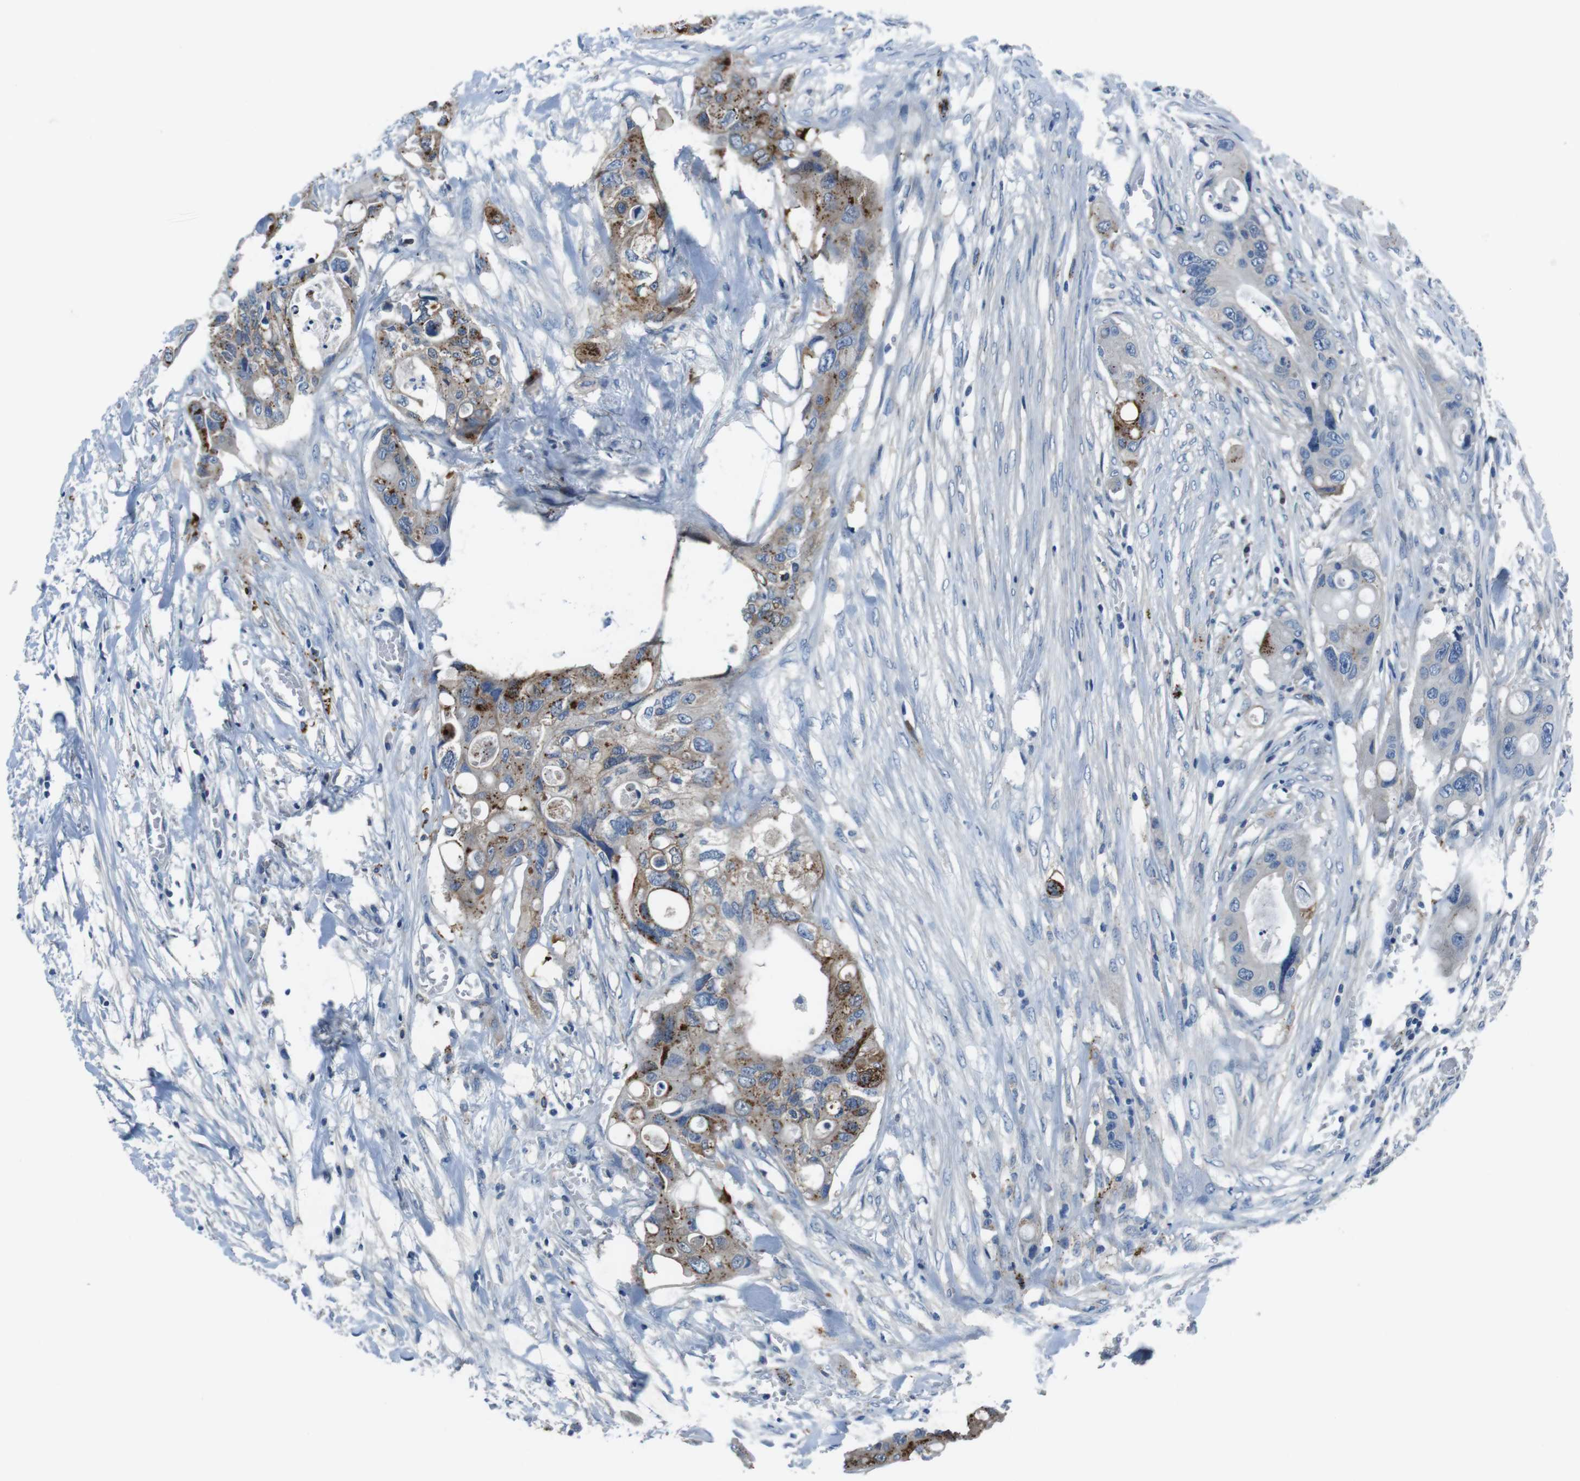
{"staining": {"intensity": "strong", "quantity": "<25%", "location": "cytoplasmic/membranous"}, "tissue": "colorectal cancer", "cell_type": "Tumor cells", "image_type": "cancer", "snomed": [{"axis": "morphology", "description": "Adenocarcinoma, NOS"}, {"axis": "topography", "description": "Colon"}], "caption": "Immunohistochemical staining of colorectal adenocarcinoma exhibits strong cytoplasmic/membranous protein expression in about <25% of tumor cells.", "gene": "TULP3", "patient": {"sex": "female", "age": 57}}